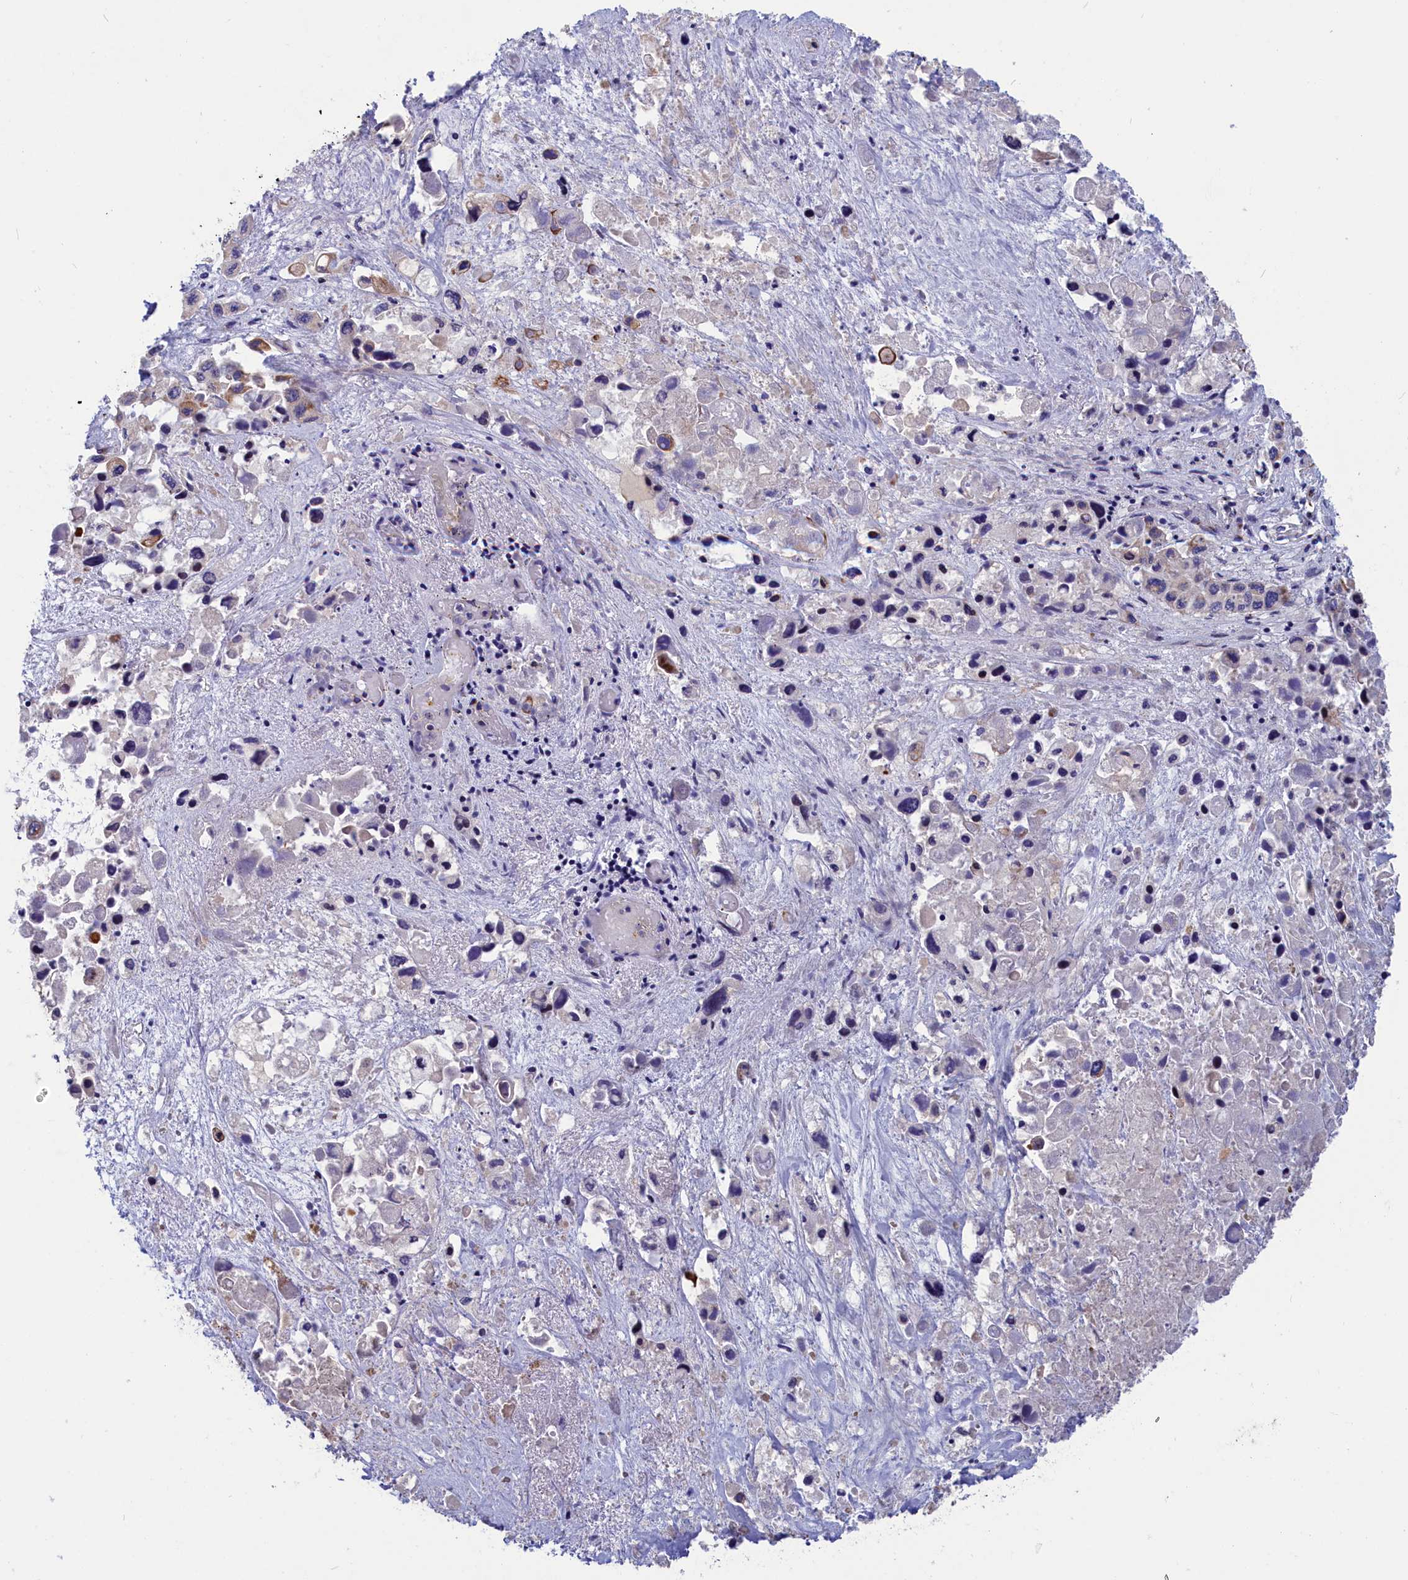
{"staining": {"intensity": "negative", "quantity": "none", "location": "none"}, "tissue": "pancreatic cancer", "cell_type": "Tumor cells", "image_type": "cancer", "snomed": [{"axis": "morphology", "description": "Adenocarcinoma, NOS"}, {"axis": "topography", "description": "Pancreas"}], "caption": "Tumor cells show no significant staining in pancreatic adenocarcinoma.", "gene": "TUBGCP4", "patient": {"sex": "male", "age": 92}}